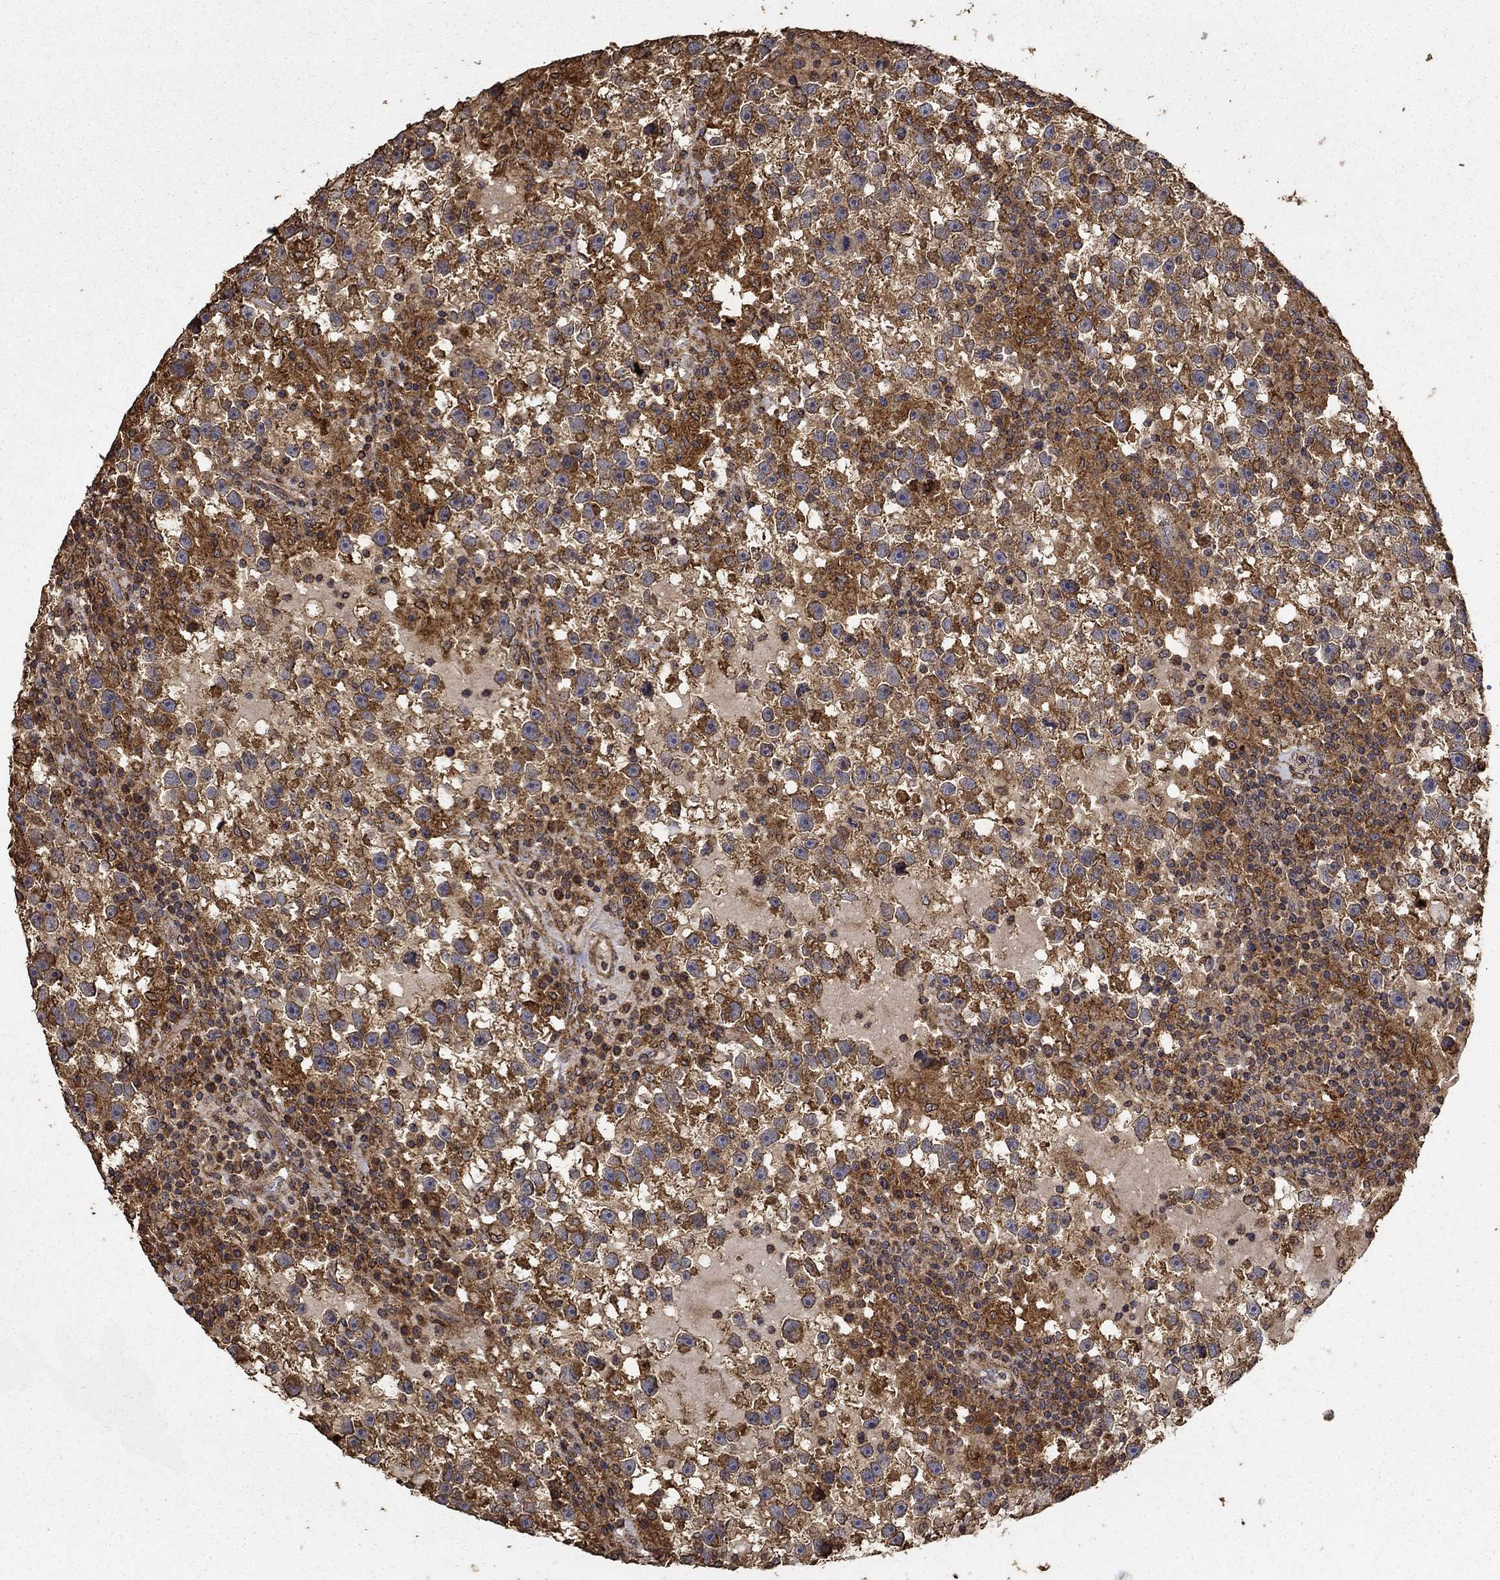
{"staining": {"intensity": "strong", "quantity": ">75%", "location": "cytoplasmic/membranous"}, "tissue": "testis cancer", "cell_type": "Tumor cells", "image_type": "cancer", "snomed": [{"axis": "morphology", "description": "Seminoma, NOS"}, {"axis": "topography", "description": "Testis"}], "caption": "The histopathology image demonstrates a brown stain indicating the presence of a protein in the cytoplasmic/membranous of tumor cells in testis seminoma.", "gene": "IFRD1", "patient": {"sex": "male", "age": 47}}